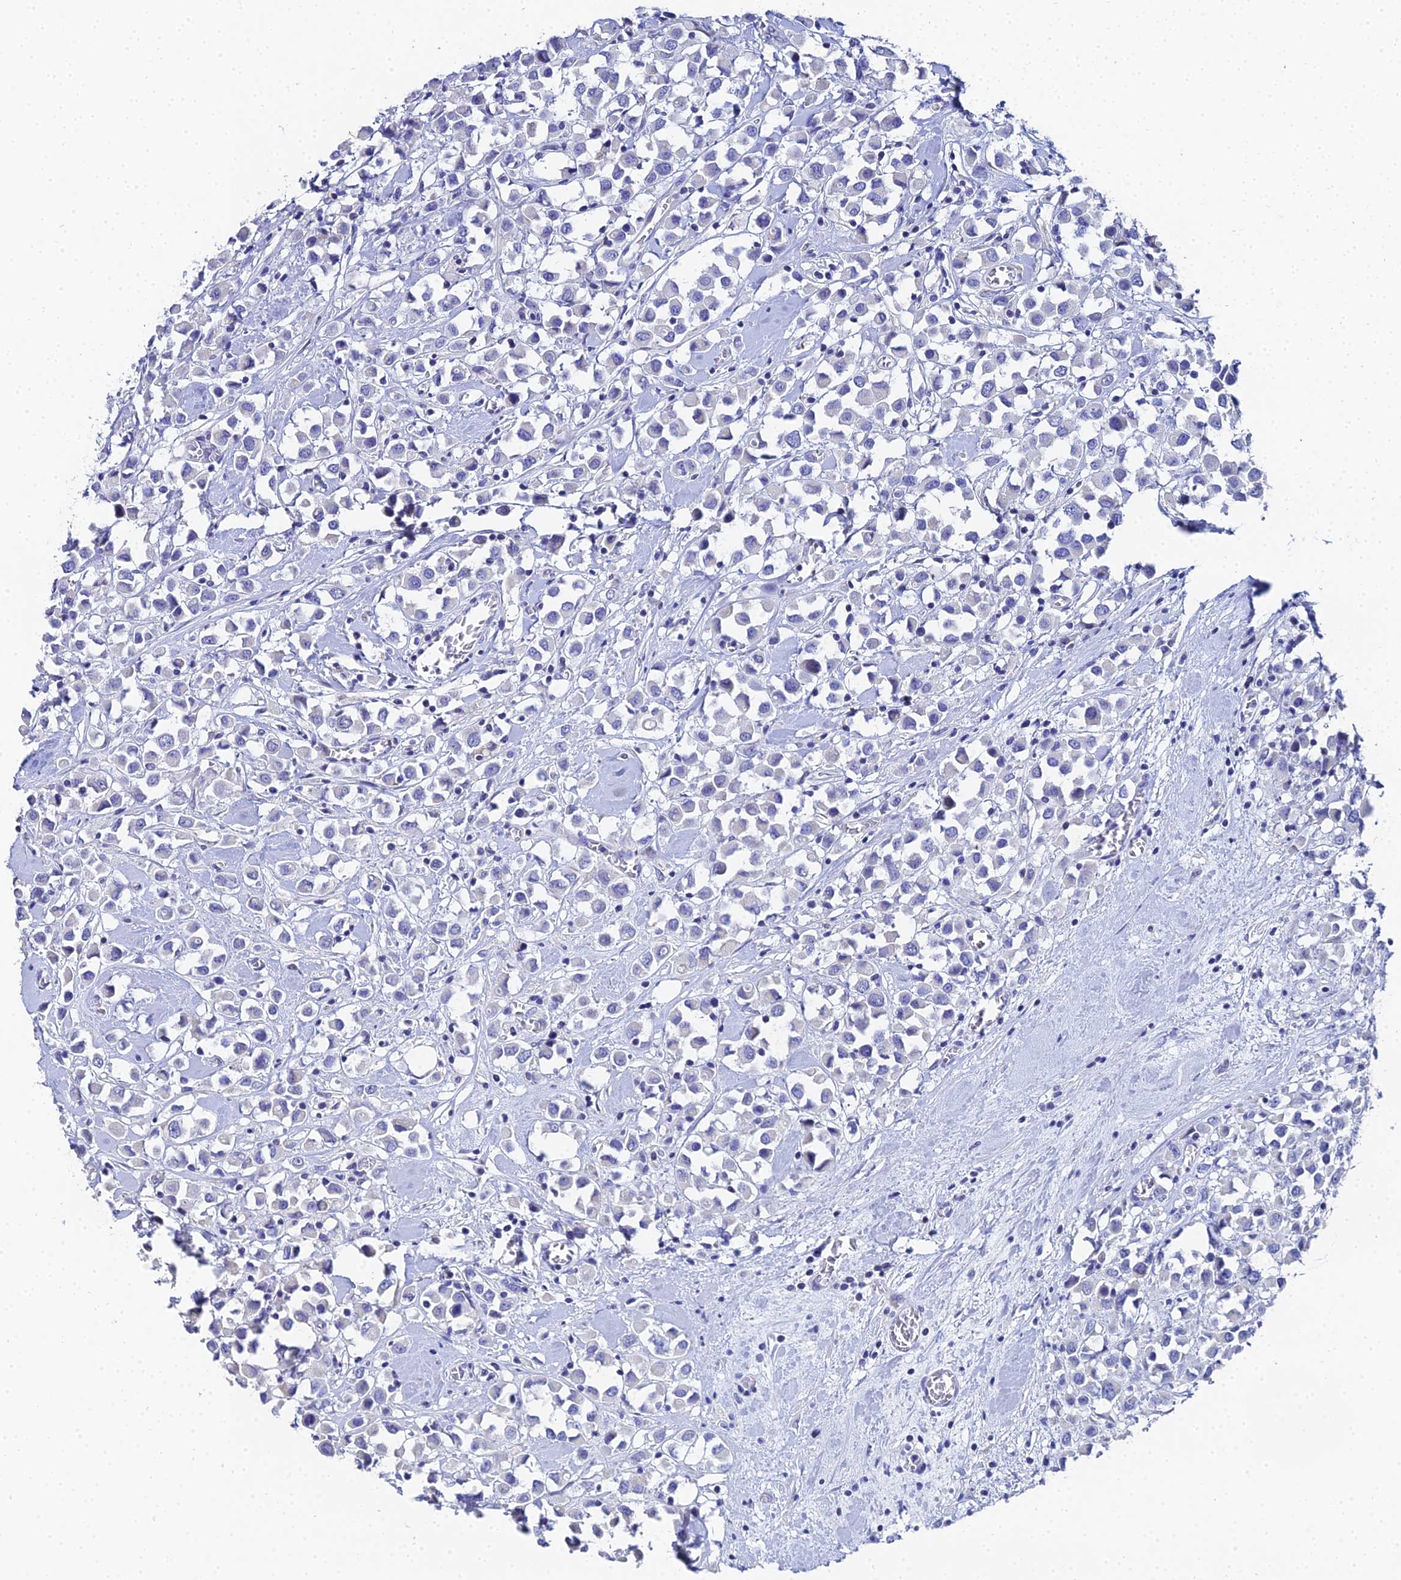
{"staining": {"intensity": "negative", "quantity": "none", "location": "none"}, "tissue": "breast cancer", "cell_type": "Tumor cells", "image_type": "cancer", "snomed": [{"axis": "morphology", "description": "Duct carcinoma"}, {"axis": "topography", "description": "Breast"}], "caption": "Tumor cells are negative for brown protein staining in breast cancer (invasive ductal carcinoma).", "gene": "OCM", "patient": {"sex": "female", "age": 61}}